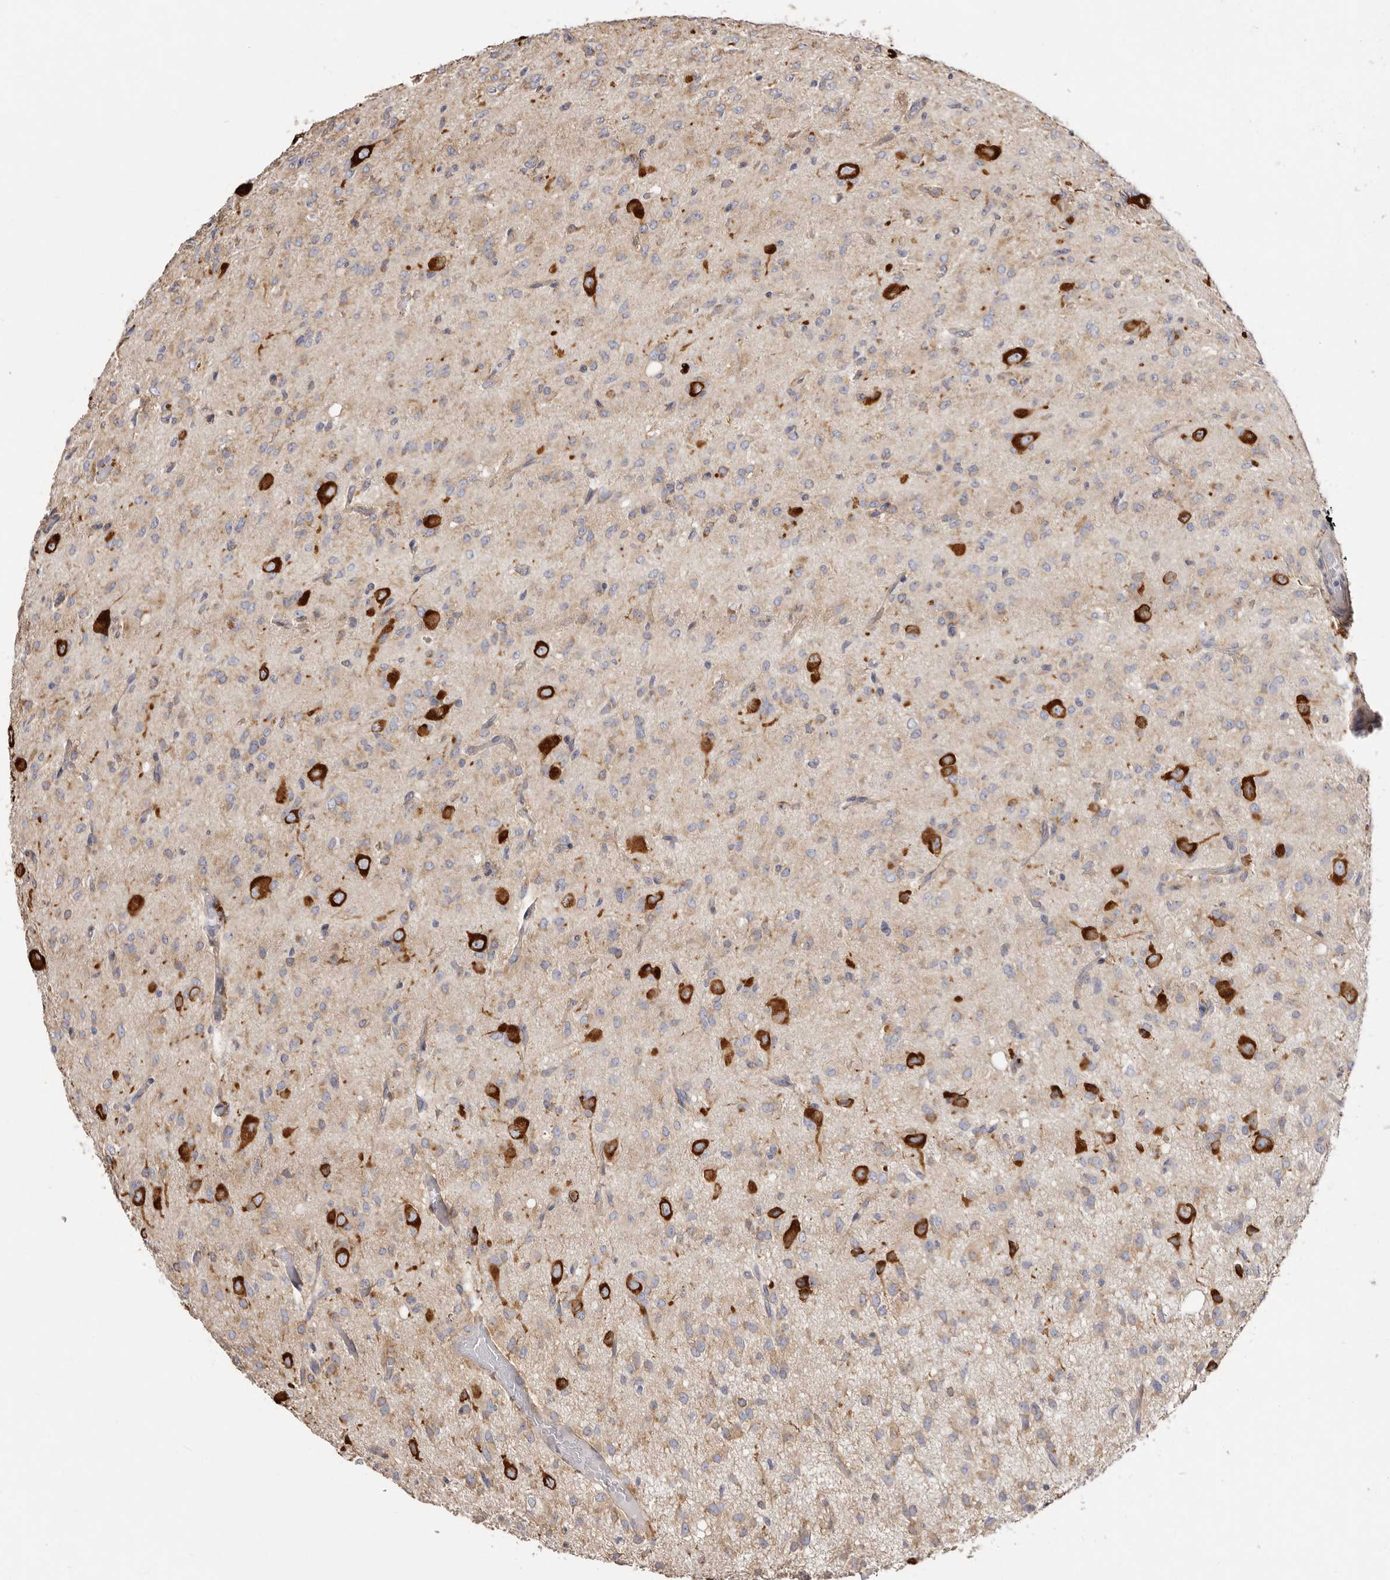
{"staining": {"intensity": "weak", "quantity": ">75%", "location": "cytoplasmic/membranous"}, "tissue": "glioma", "cell_type": "Tumor cells", "image_type": "cancer", "snomed": [{"axis": "morphology", "description": "Glioma, malignant, High grade"}, {"axis": "topography", "description": "Brain"}], "caption": "Glioma tissue shows weak cytoplasmic/membranous staining in about >75% of tumor cells, visualized by immunohistochemistry.", "gene": "FAM167B", "patient": {"sex": "female", "age": 59}}